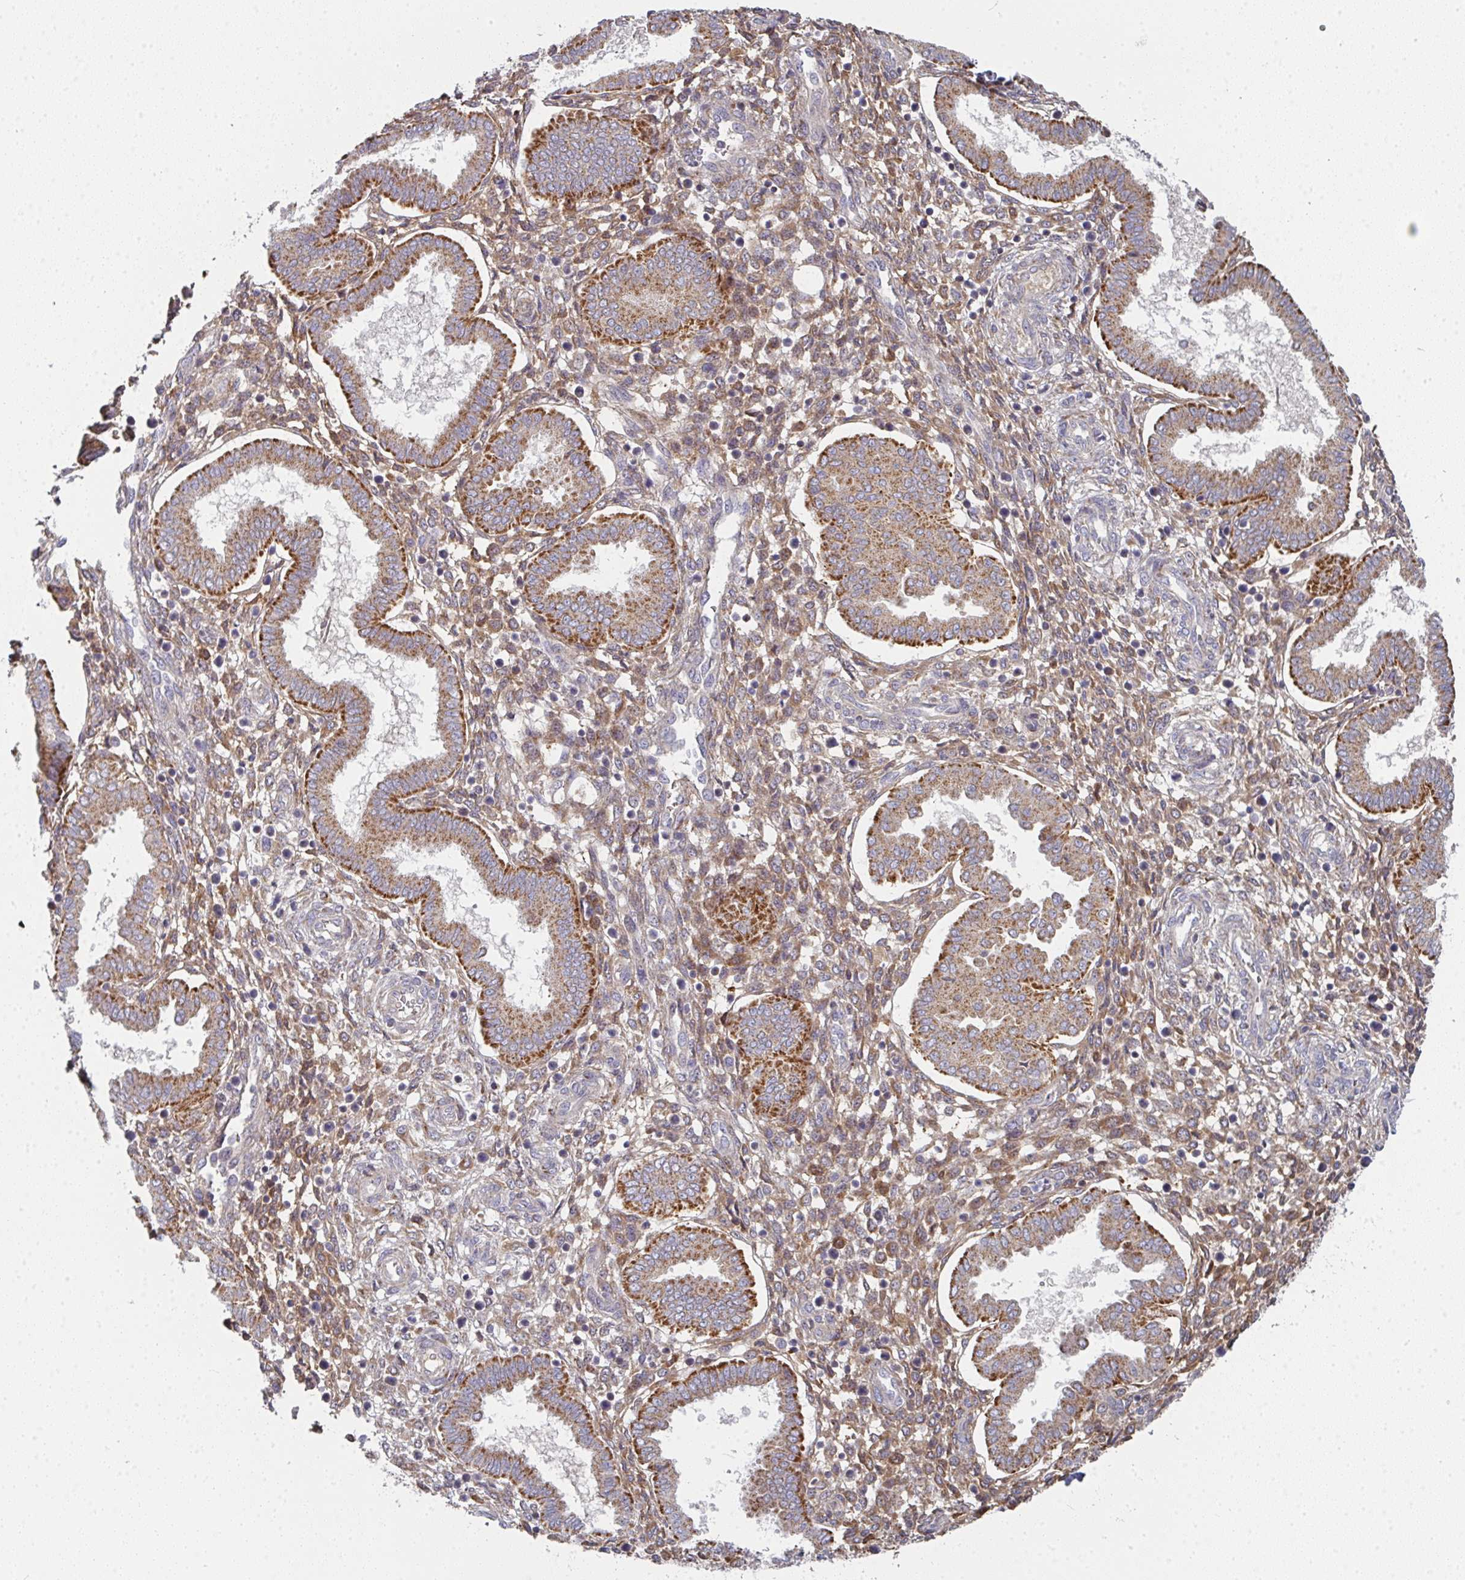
{"staining": {"intensity": "moderate", "quantity": ">75%", "location": "cytoplasmic/membranous"}, "tissue": "endometrium", "cell_type": "Cells in endometrial stroma", "image_type": "normal", "snomed": [{"axis": "morphology", "description": "Normal tissue, NOS"}, {"axis": "topography", "description": "Endometrium"}], "caption": "IHC histopathology image of normal endometrium stained for a protein (brown), which exhibits medium levels of moderate cytoplasmic/membranous staining in about >75% of cells in endometrial stroma.", "gene": "RHEBL1", "patient": {"sex": "female", "age": 24}}